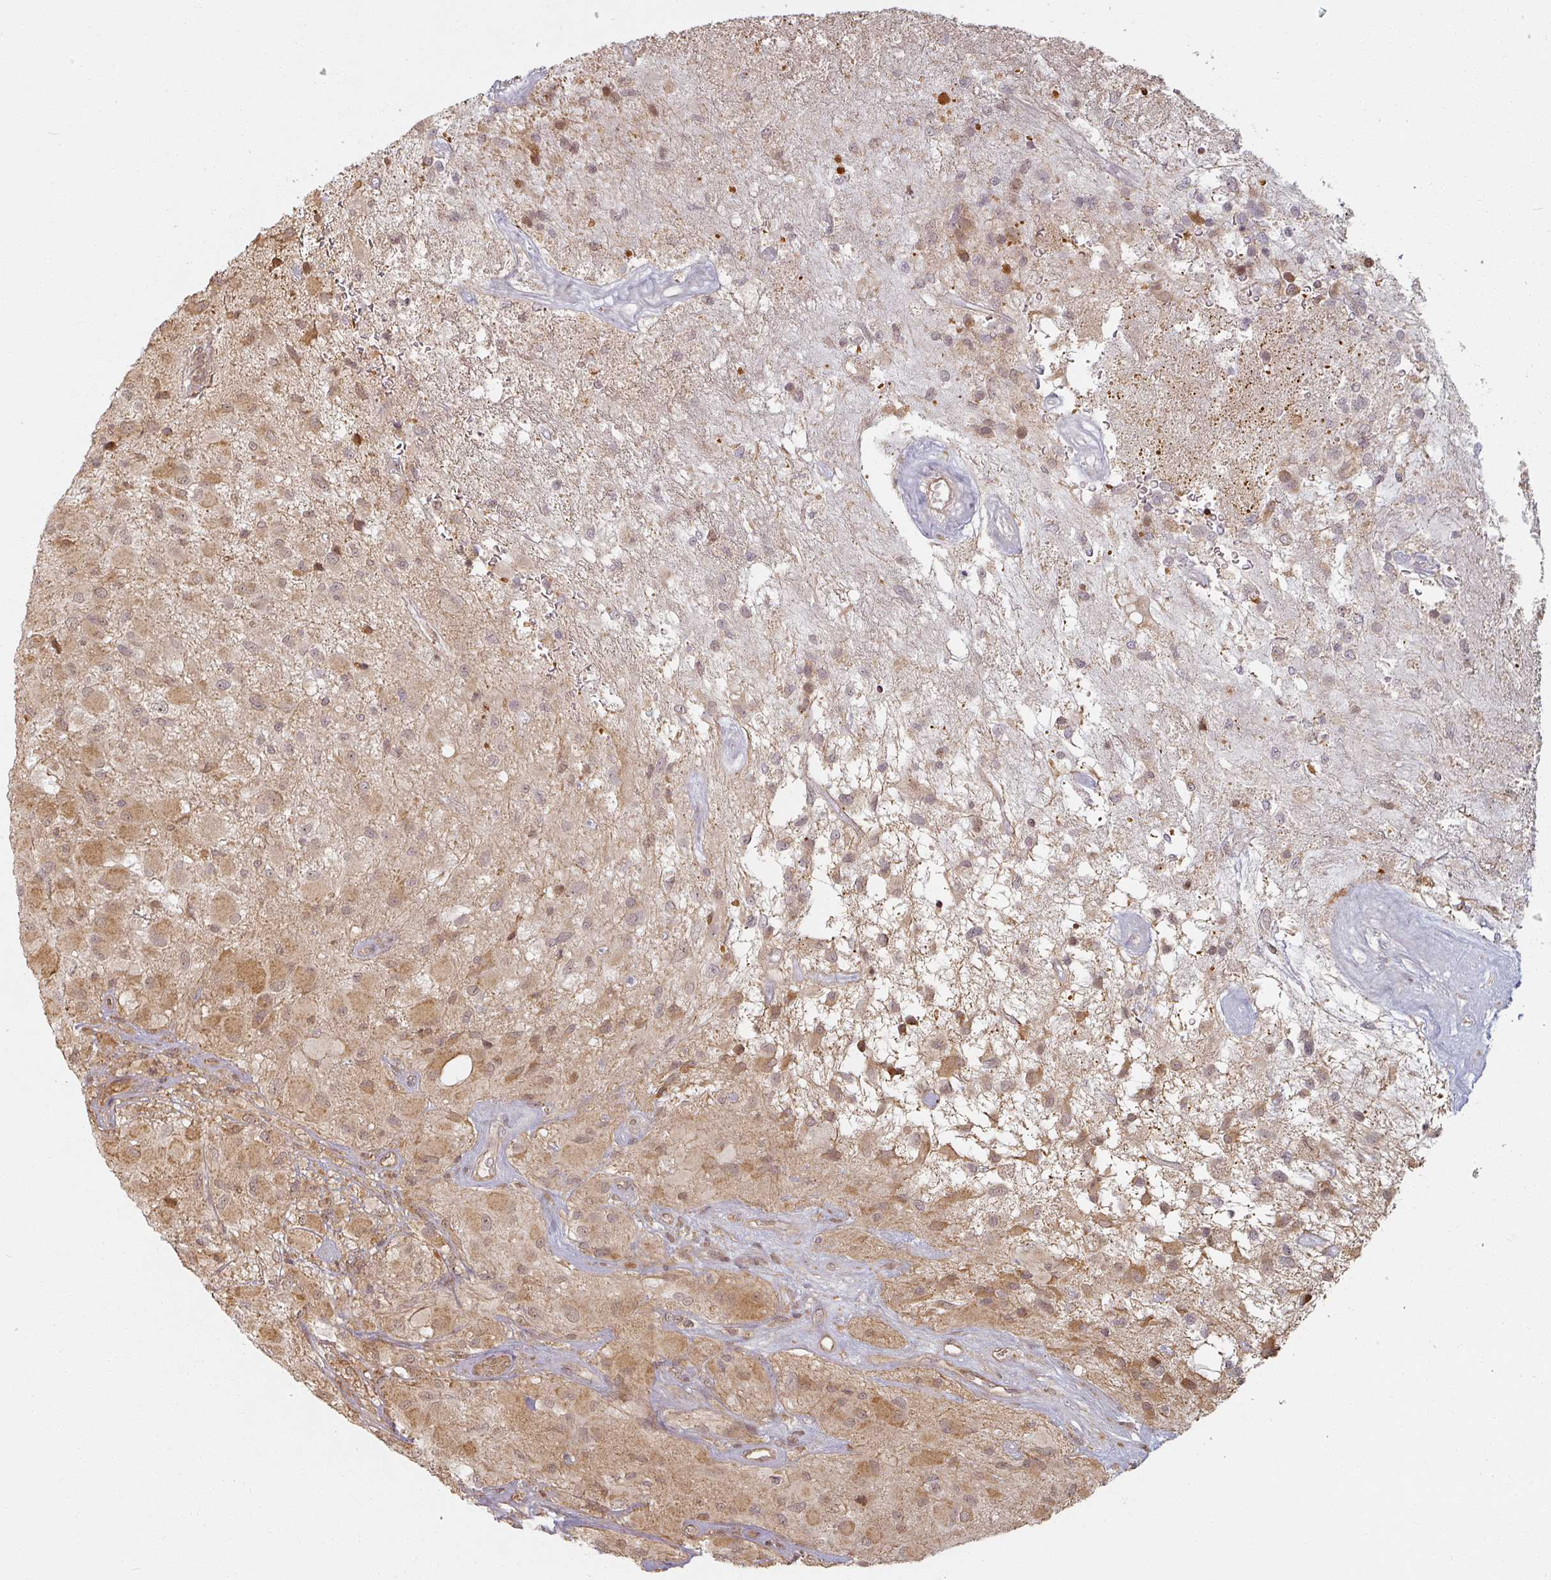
{"staining": {"intensity": "moderate", "quantity": ">75%", "location": "cytoplasmic/membranous,nuclear"}, "tissue": "glioma", "cell_type": "Tumor cells", "image_type": "cancer", "snomed": [{"axis": "morphology", "description": "Glioma, malignant, High grade"}, {"axis": "topography", "description": "Brain"}], "caption": "DAB immunohistochemical staining of human glioma exhibits moderate cytoplasmic/membranous and nuclear protein staining in about >75% of tumor cells.", "gene": "MED19", "patient": {"sex": "female", "age": 67}}